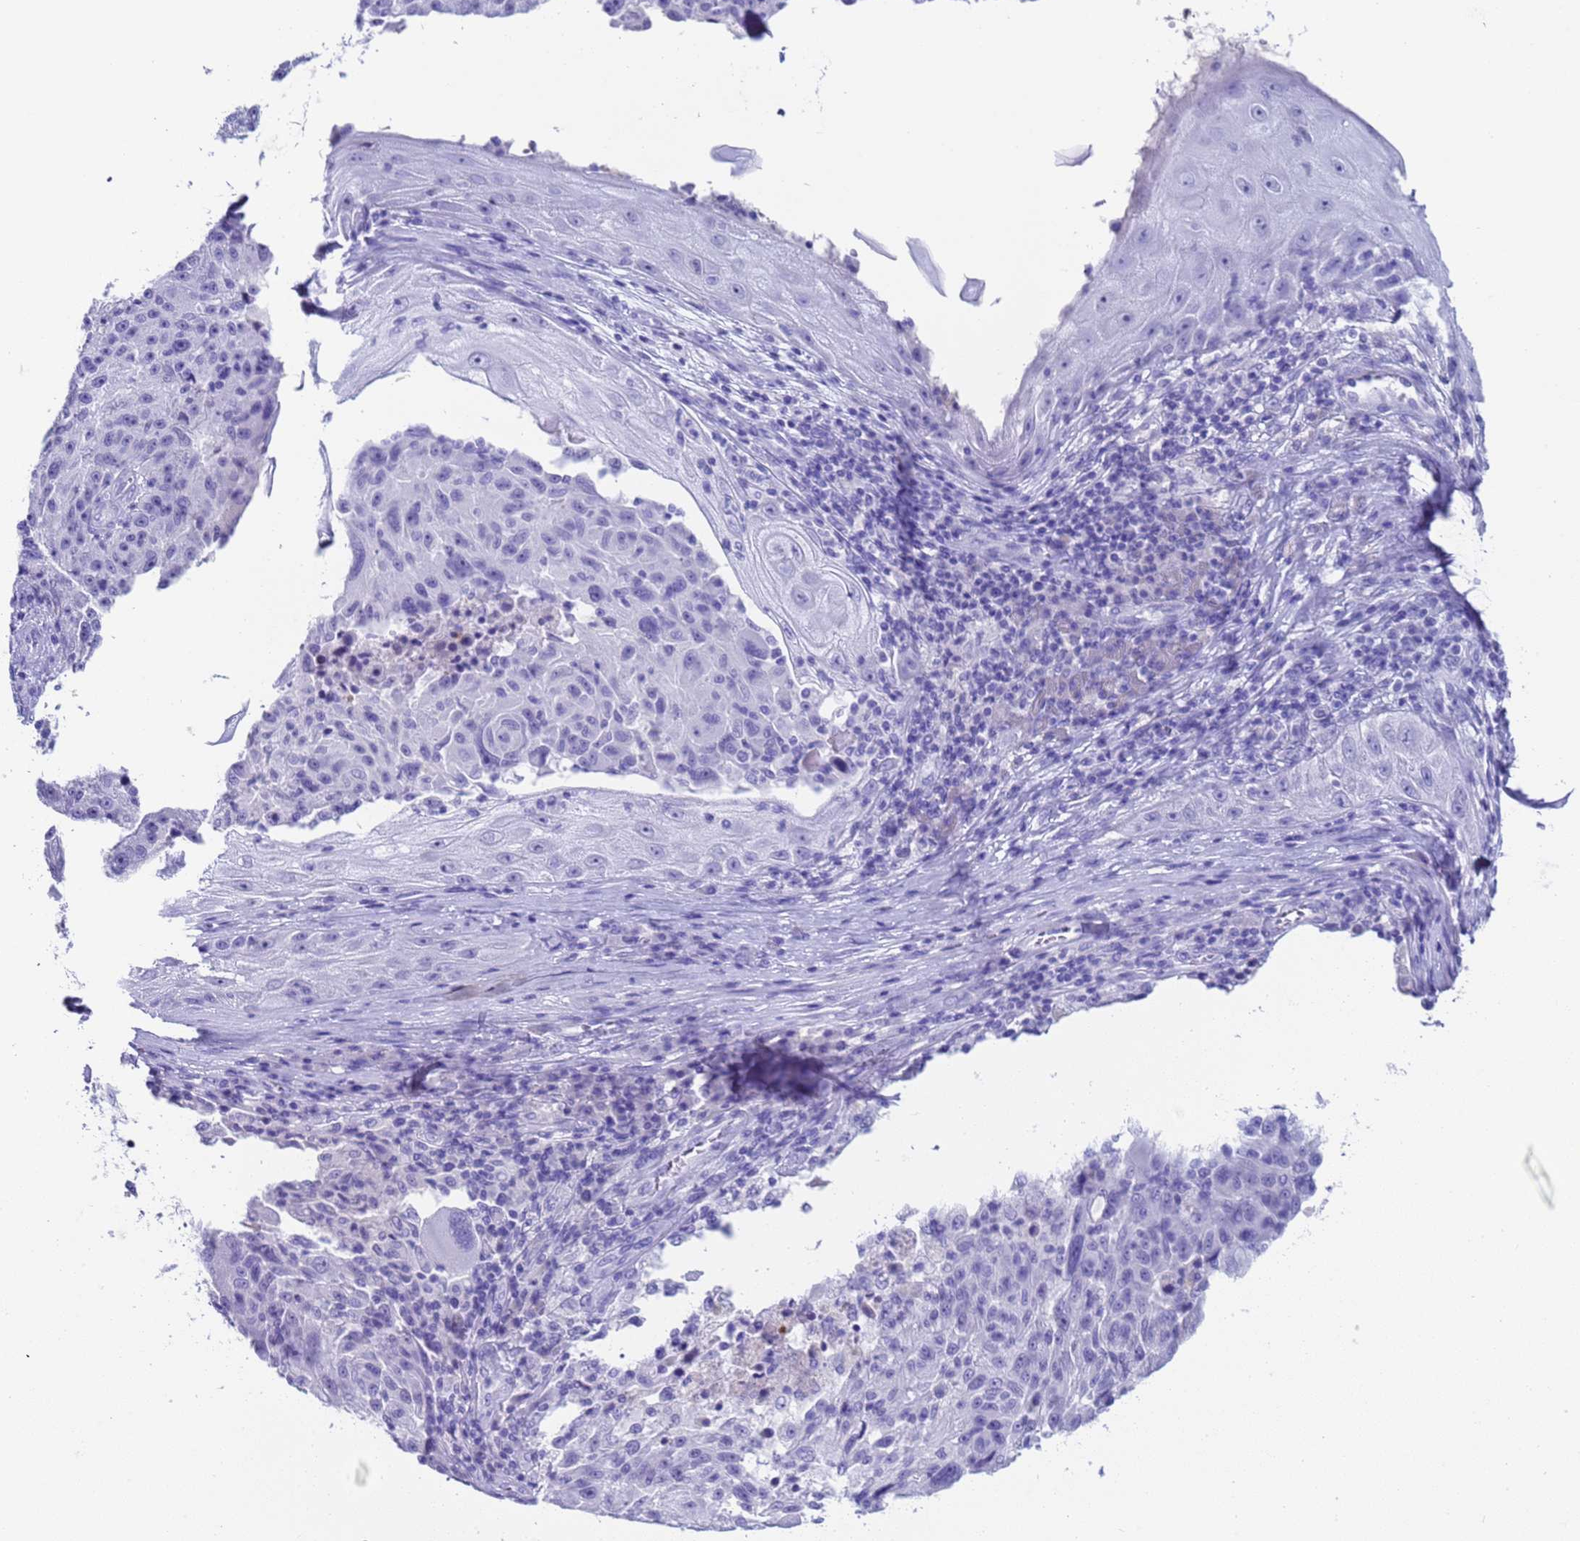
{"staining": {"intensity": "negative", "quantity": "none", "location": "none"}, "tissue": "melanoma", "cell_type": "Tumor cells", "image_type": "cancer", "snomed": [{"axis": "morphology", "description": "Malignant melanoma, NOS"}, {"axis": "topography", "description": "Skin"}], "caption": "Tumor cells are negative for brown protein staining in malignant melanoma.", "gene": "CKM", "patient": {"sex": "male", "age": 53}}